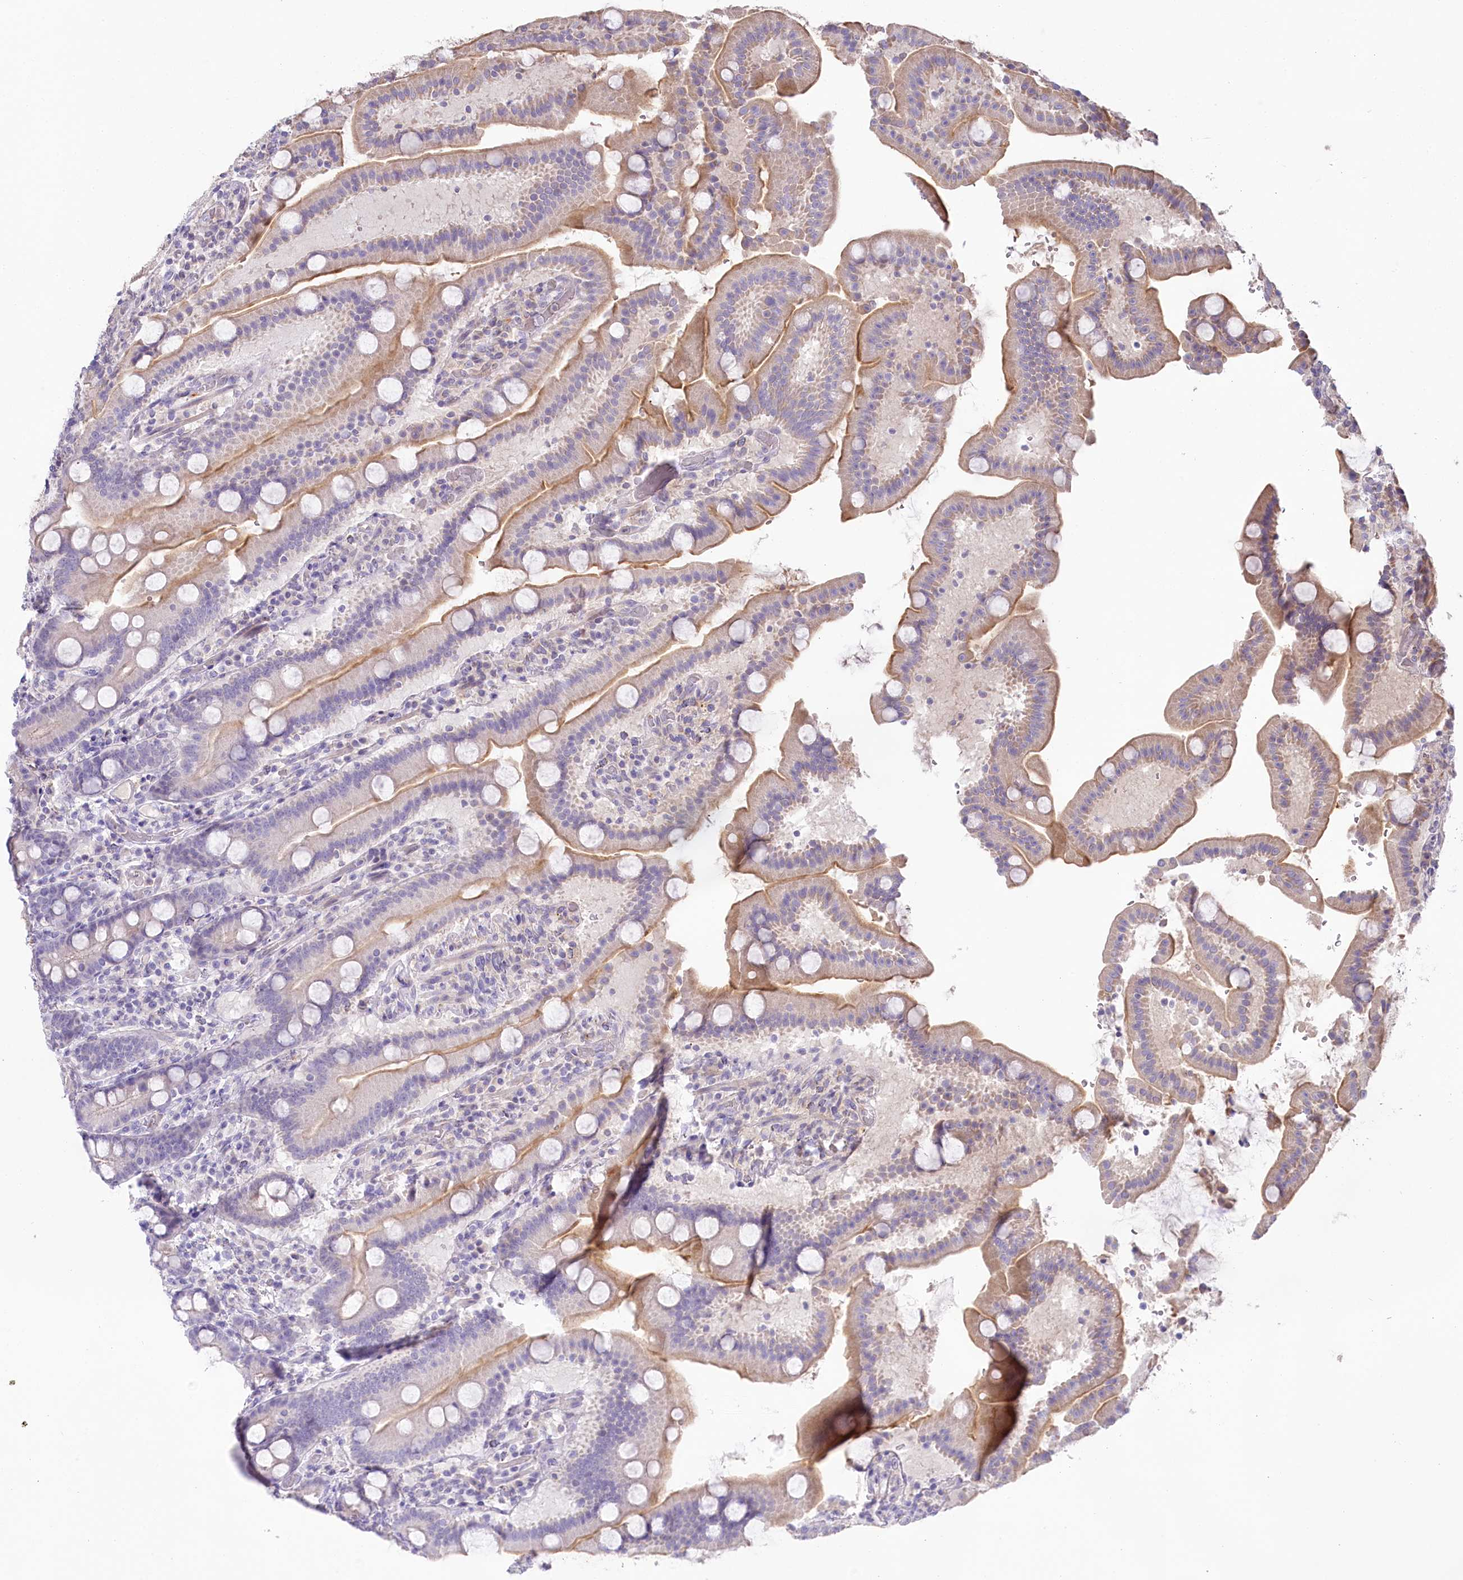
{"staining": {"intensity": "moderate", "quantity": "25%-75%", "location": "cytoplasmic/membranous"}, "tissue": "duodenum", "cell_type": "Glandular cells", "image_type": "normal", "snomed": [{"axis": "morphology", "description": "Normal tissue, NOS"}, {"axis": "topography", "description": "Duodenum"}], "caption": "A high-resolution photomicrograph shows IHC staining of benign duodenum, which reveals moderate cytoplasmic/membranous staining in about 25%-75% of glandular cells.", "gene": "SLC6A11", "patient": {"sex": "male", "age": 55}}